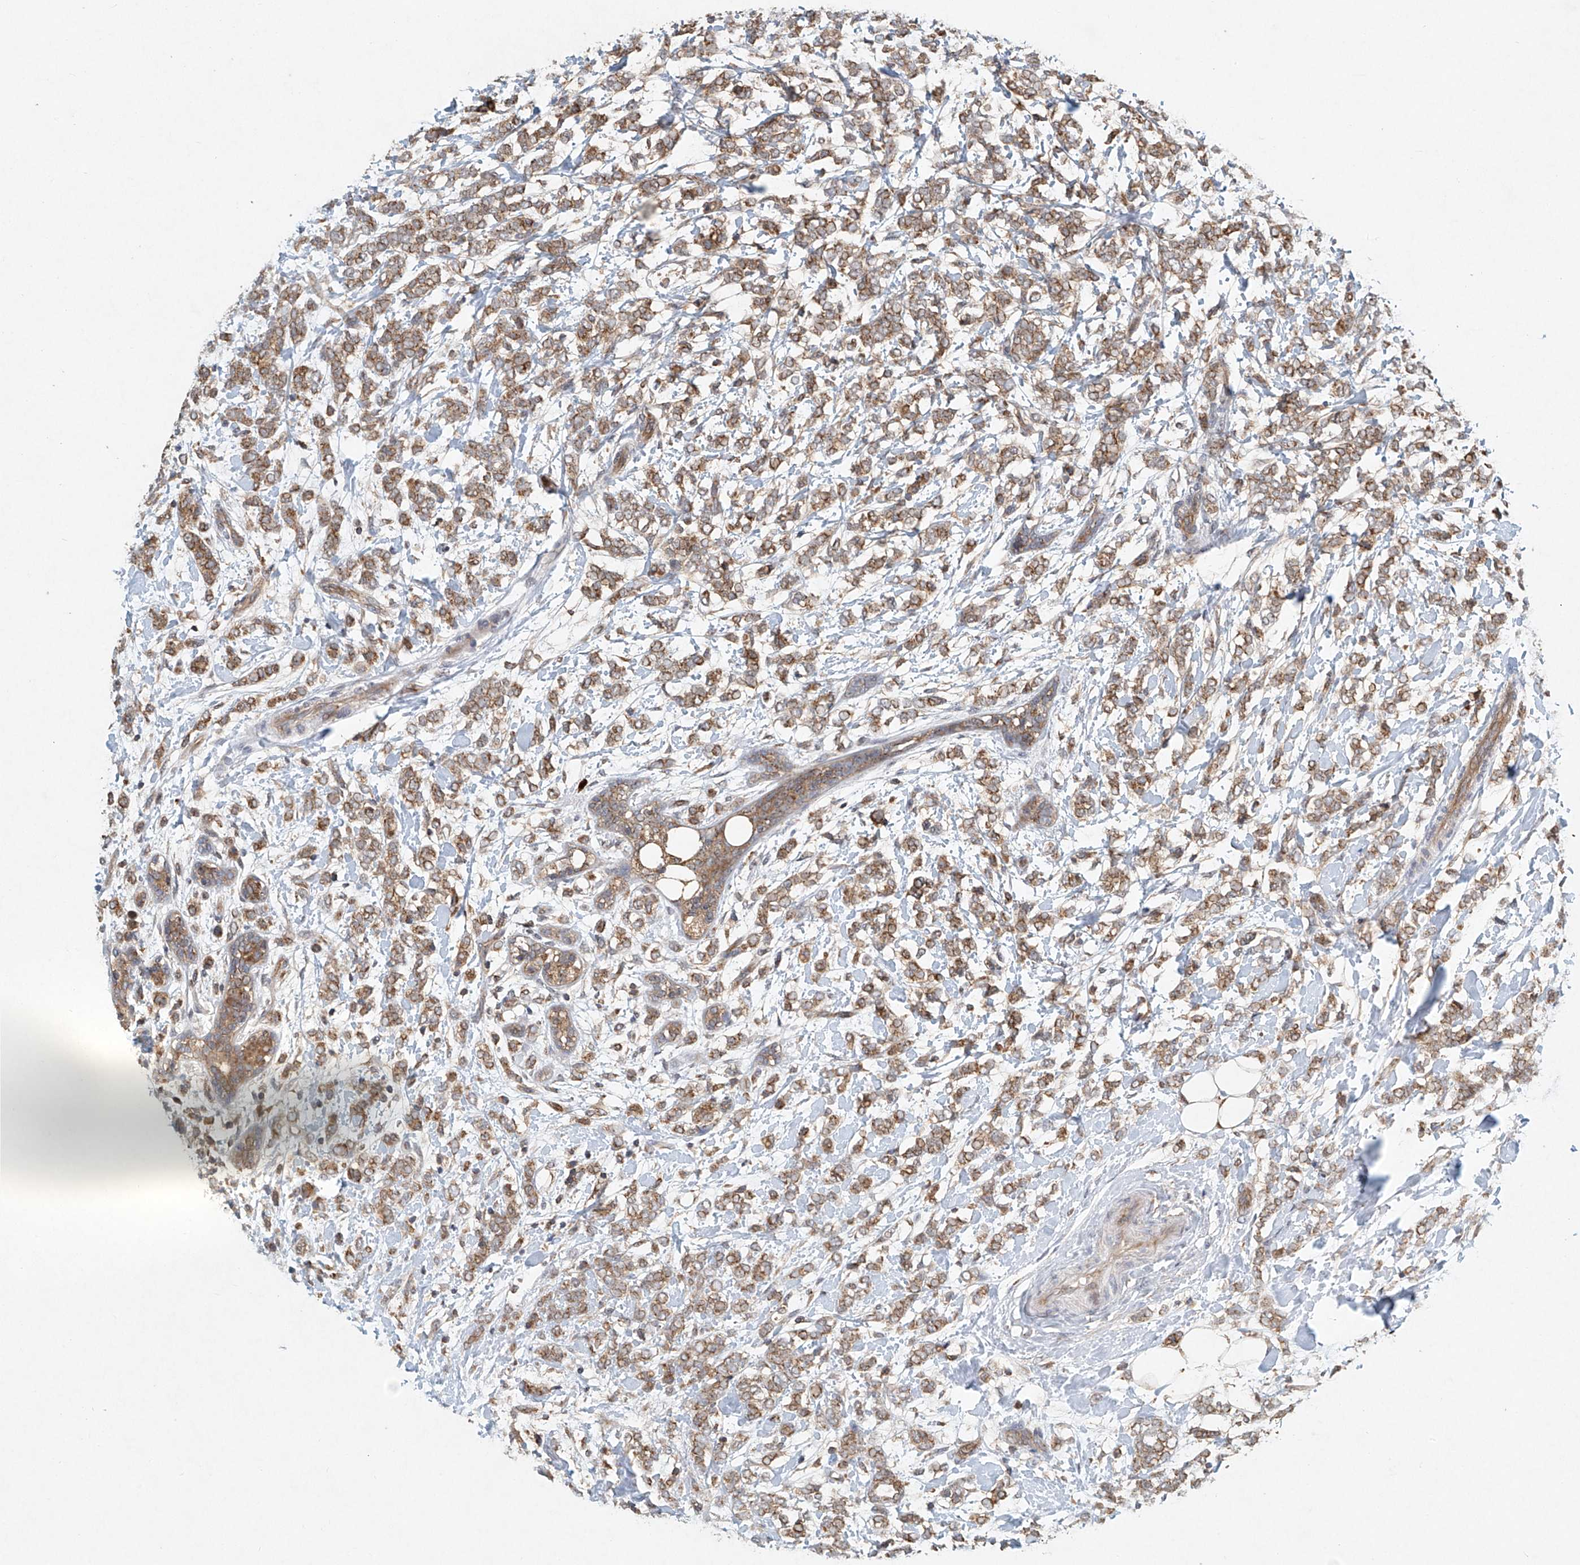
{"staining": {"intensity": "moderate", "quantity": ">75%", "location": "cytoplasmic/membranous"}, "tissue": "breast cancer", "cell_type": "Tumor cells", "image_type": "cancer", "snomed": [{"axis": "morphology", "description": "Normal tissue, NOS"}, {"axis": "morphology", "description": "Lobular carcinoma"}, {"axis": "topography", "description": "Breast"}], "caption": "This image displays immunohistochemistry (IHC) staining of human breast cancer (lobular carcinoma), with medium moderate cytoplasmic/membranous expression in about >75% of tumor cells.", "gene": "DCAF11", "patient": {"sex": "female", "age": 47}}